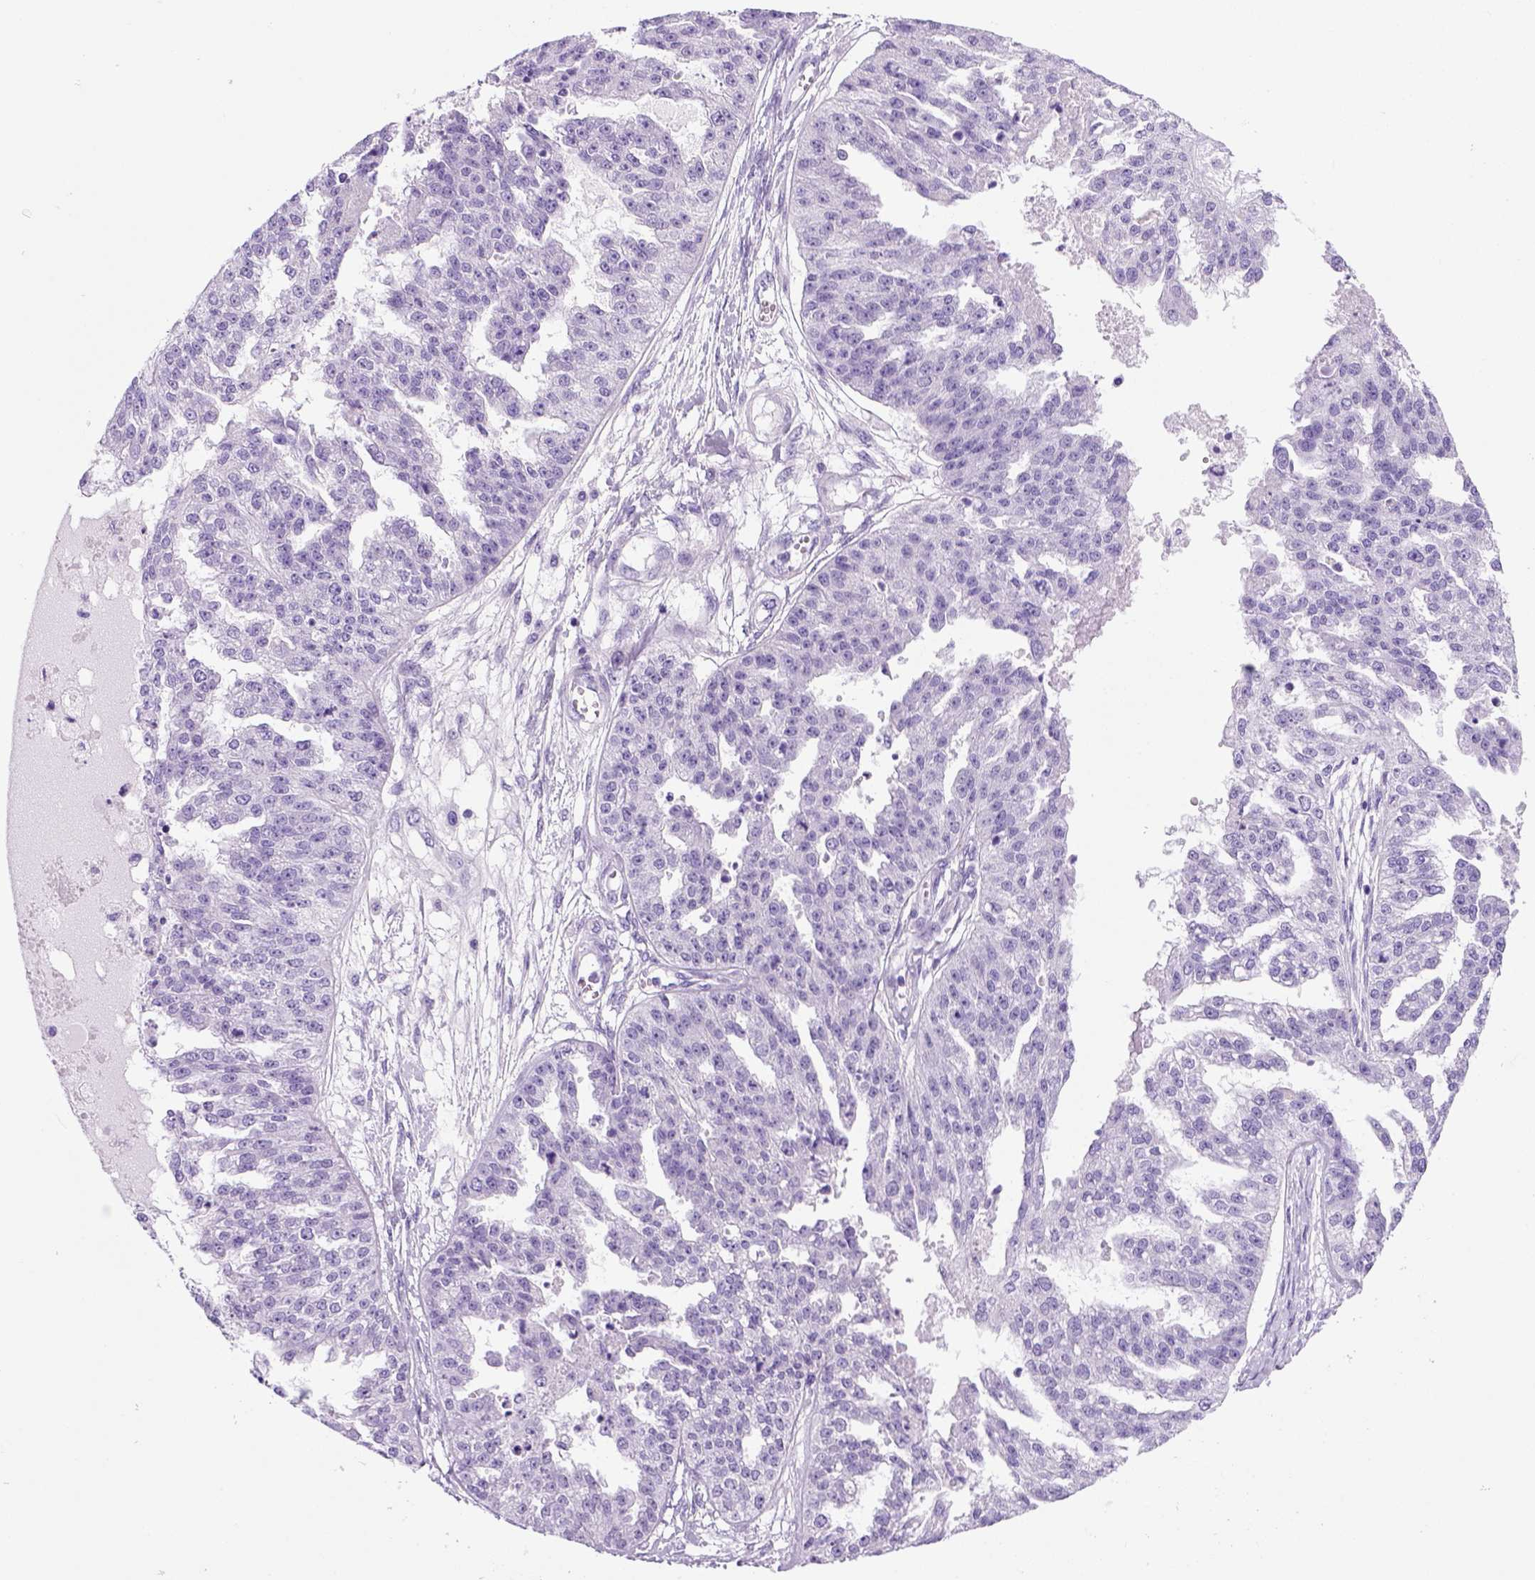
{"staining": {"intensity": "negative", "quantity": "none", "location": "none"}, "tissue": "ovarian cancer", "cell_type": "Tumor cells", "image_type": "cancer", "snomed": [{"axis": "morphology", "description": "Cystadenocarcinoma, serous, NOS"}, {"axis": "topography", "description": "Ovary"}], "caption": "Histopathology image shows no protein expression in tumor cells of ovarian cancer (serous cystadenocarcinoma) tissue.", "gene": "ARHGEF33", "patient": {"sex": "female", "age": 58}}